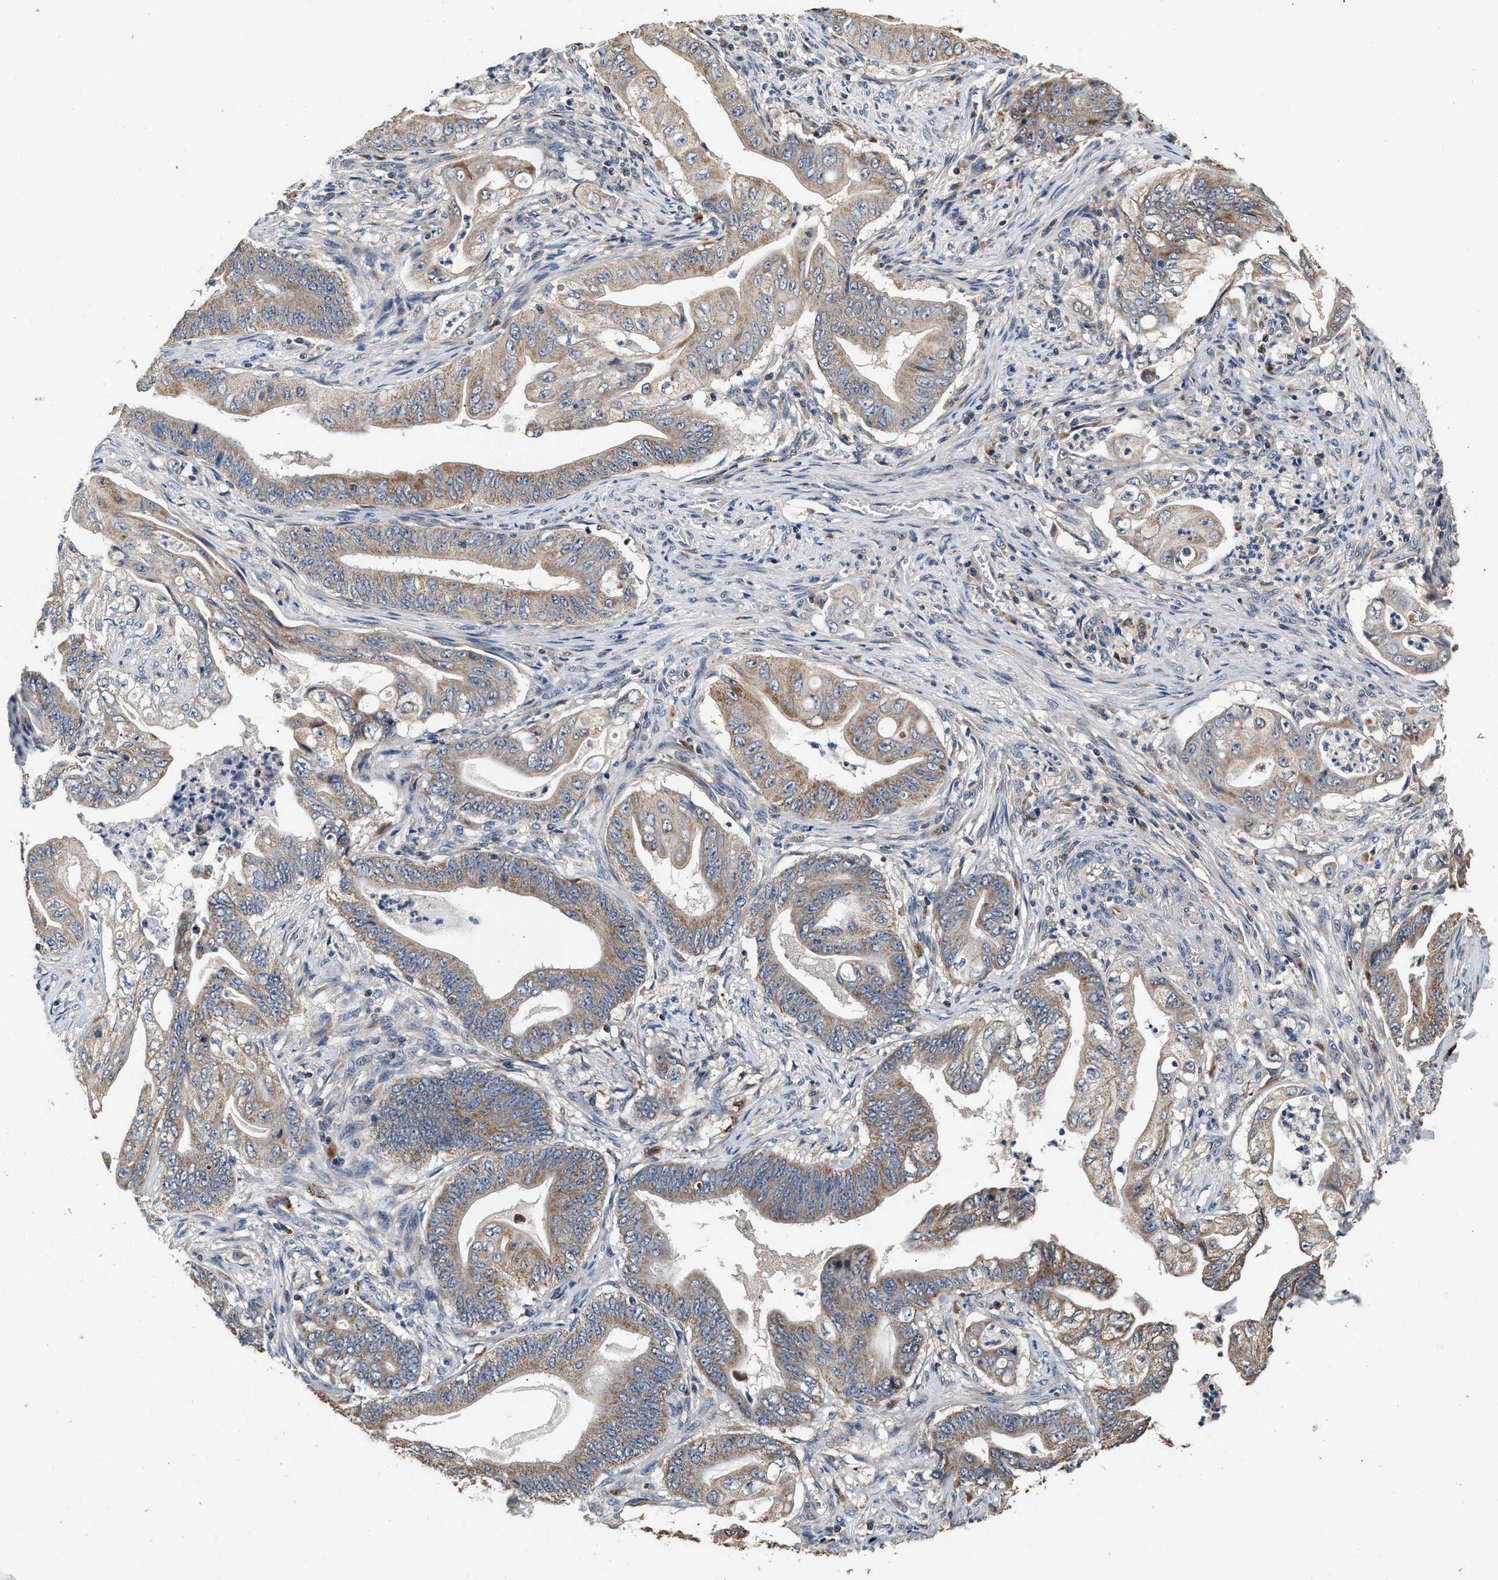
{"staining": {"intensity": "moderate", "quantity": ">75%", "location": "cytoplasmic/membranous"}, "tissue": "stomach cancer", "cell_type": "Tumor cells", "image_type": "cancer", "snomed": [{"axis": "morphology", "description": "Adenocarcinoma, NOS"}, {"axis": "topography", "description": "Stomach"}], "caption": "Immunohistochemistry (IHC) (DAB) staining of human stomach cancer (adenocarcinoma) reveals moderate cytoplasmic/membranous protein staining in approximately >75% of tumor cells.", "gene": "PTGR3", "patient": {"sex": "female", "age": 73}}